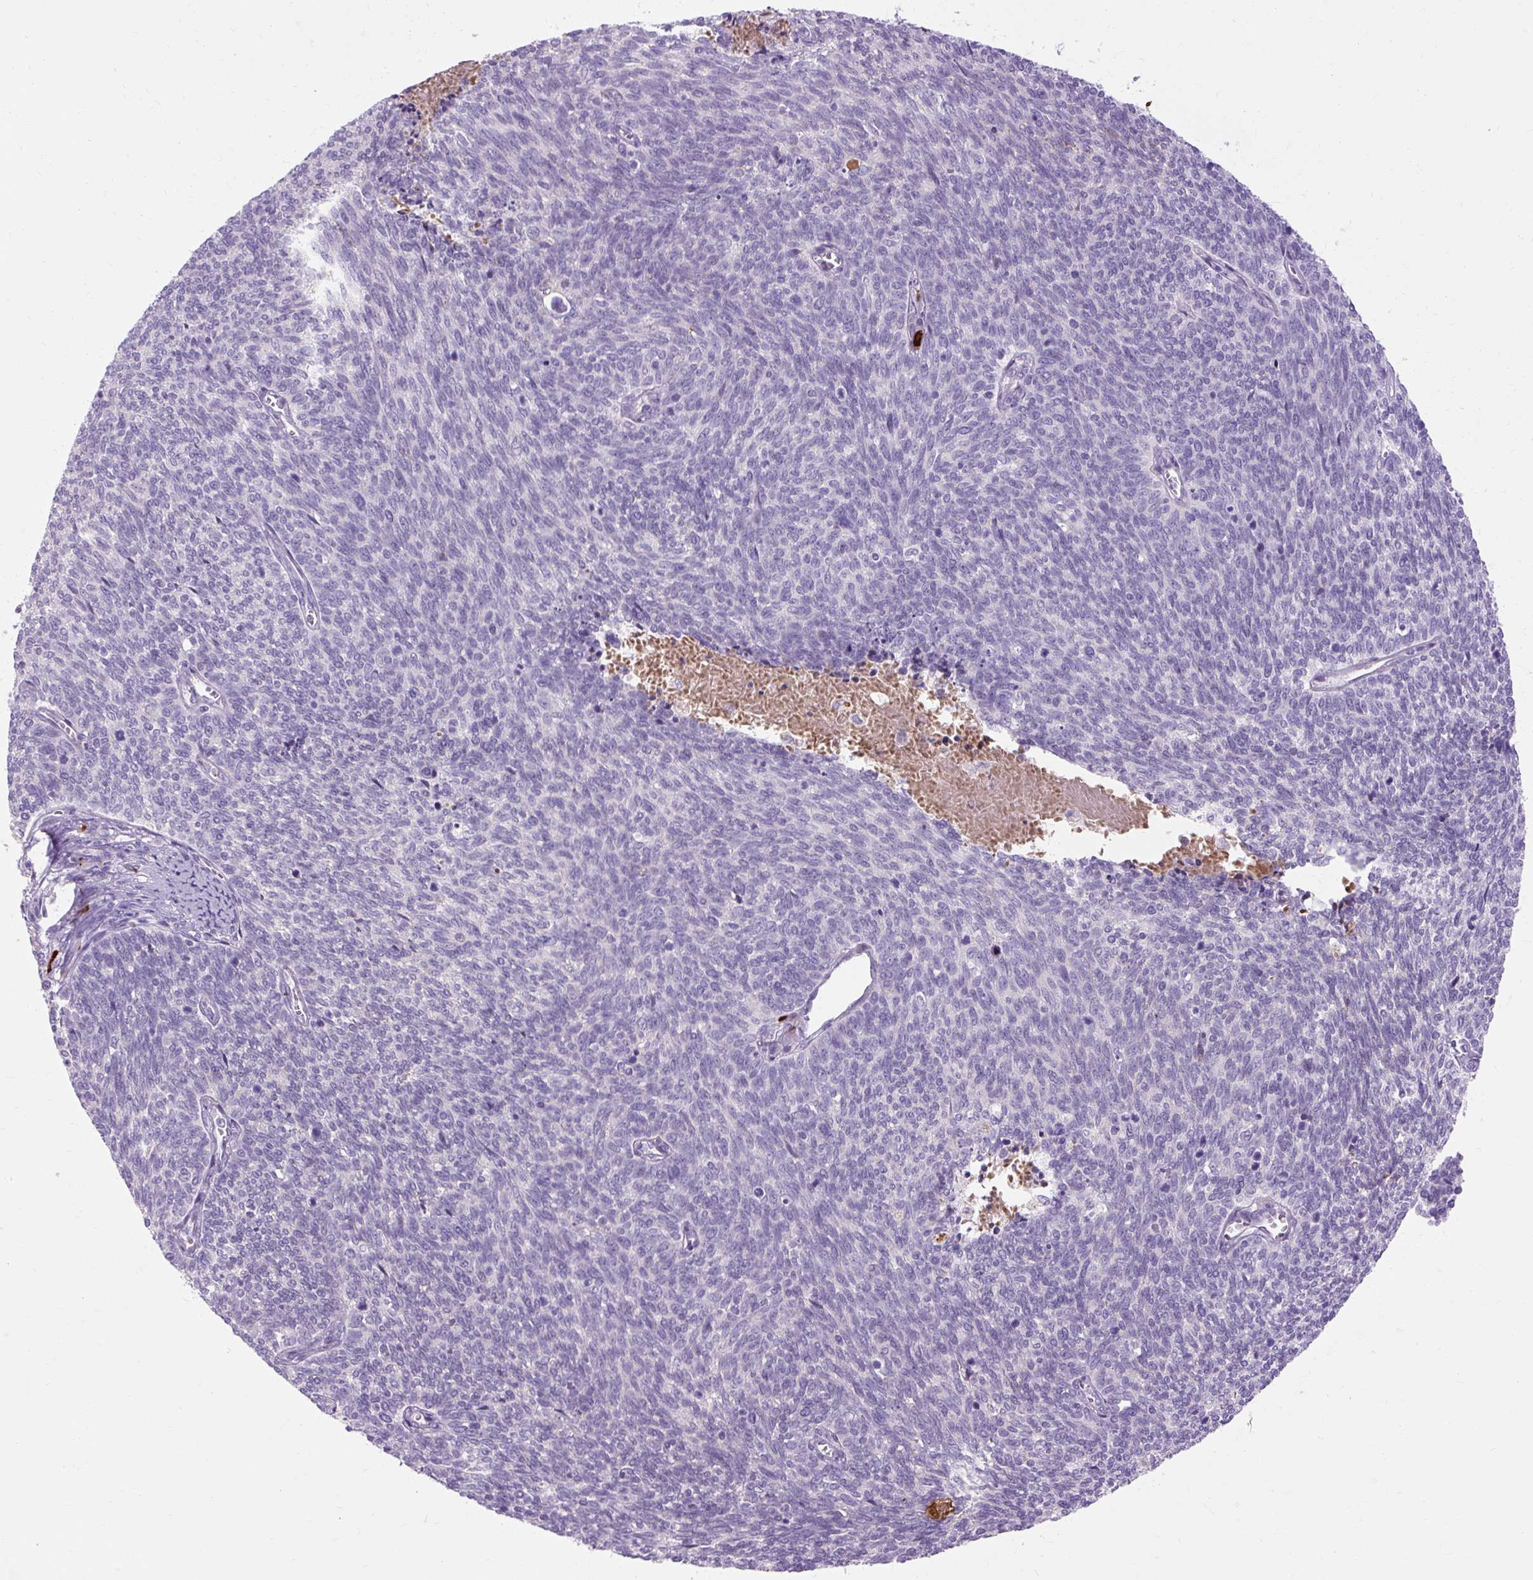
{"staining": {"intensity": "negative", "quantity": "none", "location": "none"}, "tissue": "cervical cancer", "cell_type": "Tumor cells", "image_type": "cancer", "snomed": [{"axis": "morphology", "description": "Squamous cell carcinoma, NOS"}, {"axis": "topography", "description": "Cervix"}], "caption": "Tumor cells are negative for protein expression in human cervical squamous cell carcinoma. The staining is performed using DAB brown chromogen with nuclei counter-stained in using hematoxylin.", "gene": "ARRDC2", "patient": {"sex": "female", "age": 39}}